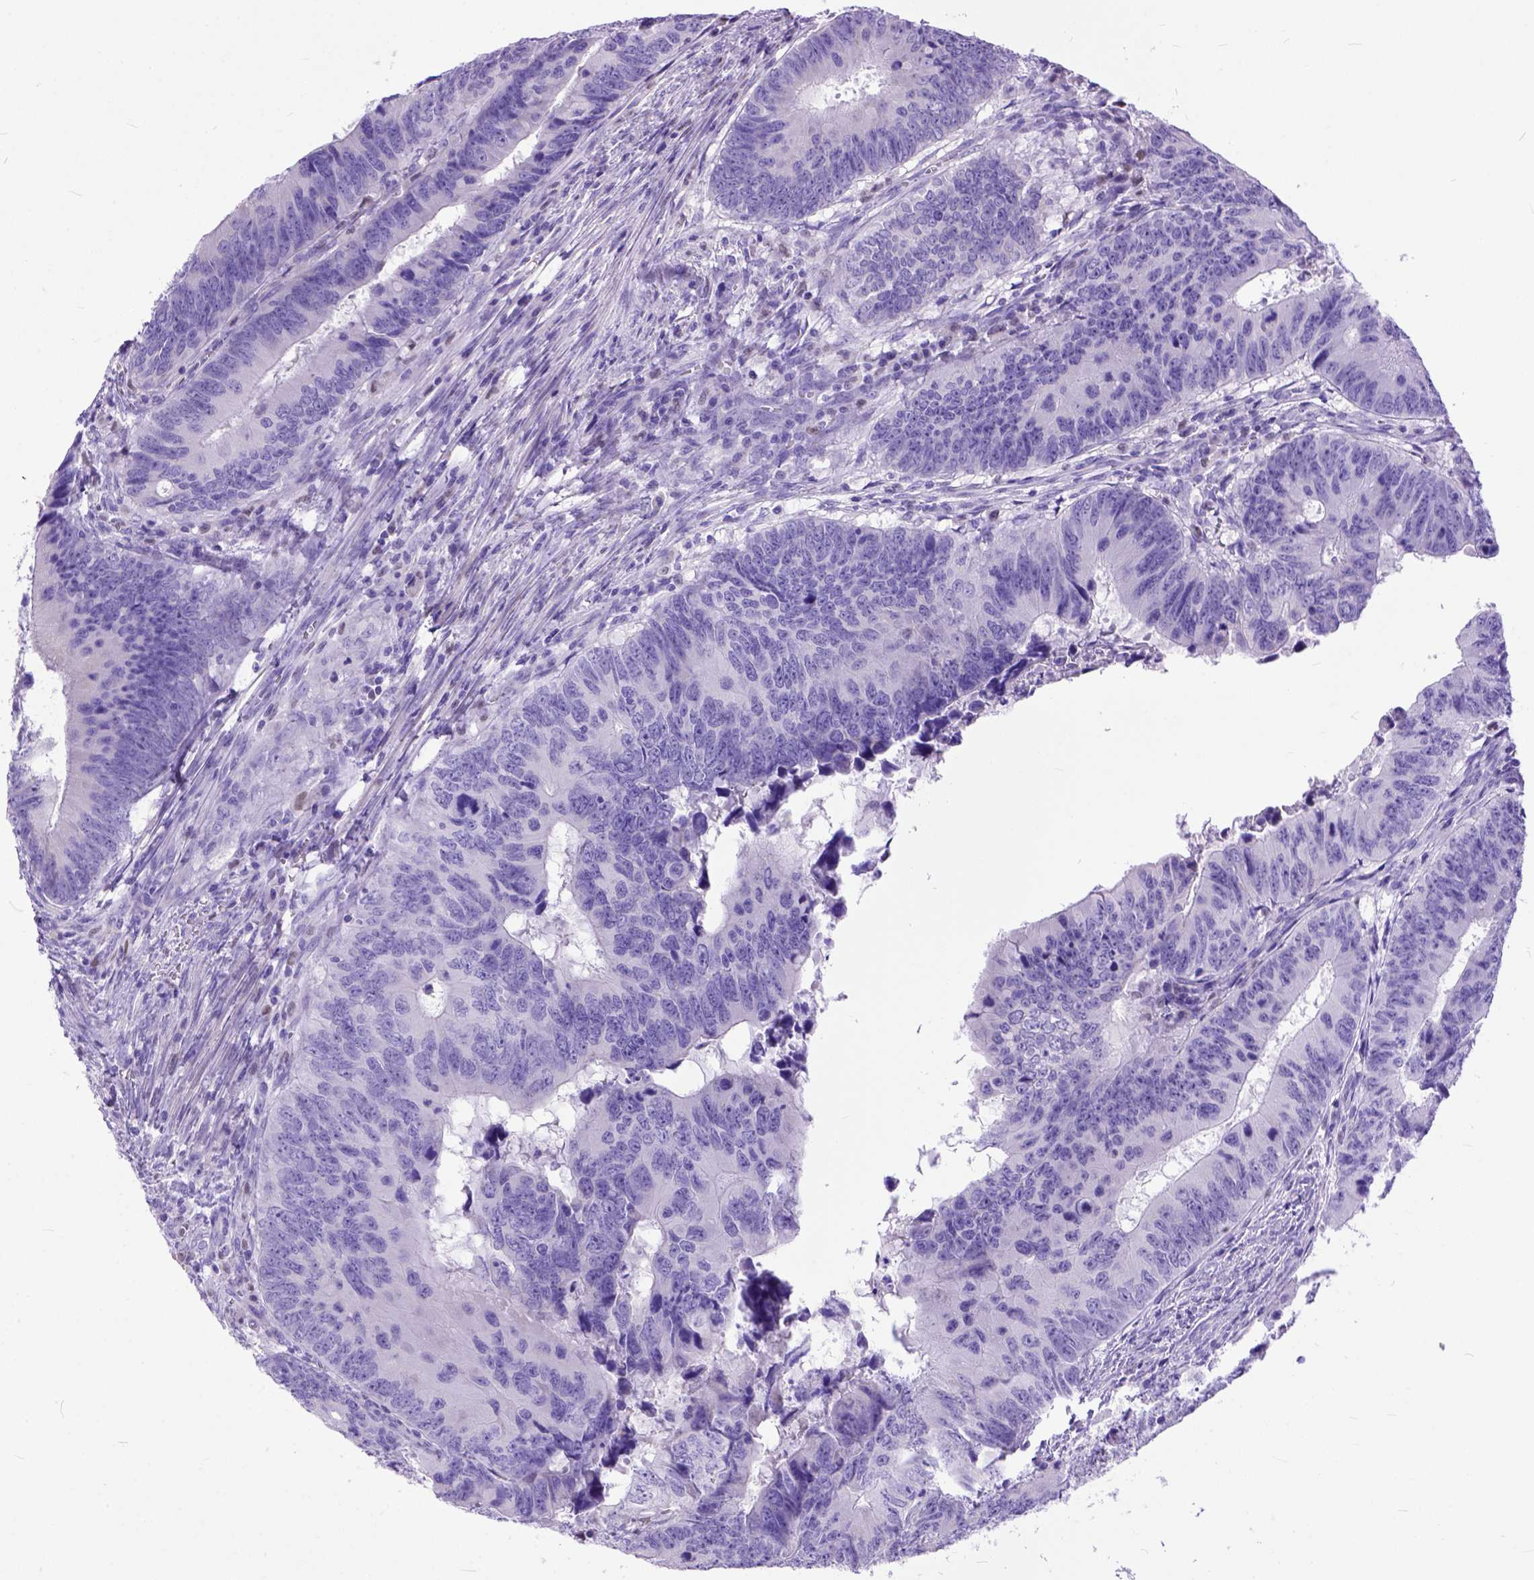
{"staining": {"intensity": "negative", "quantity": "none", "location": "none"}, "tissue": "colorectal cancer", "cell_type": "Tumor cells", "image_type": "cancer", "snomed": [{"axis": "morphology", "description": "Adenocarcinoma, NOS"}, {"axis": "topography", "description": "Colon"}], "caption": "Photomicrograph shows no protein expression in tumor cells of adenocarcinoma (colorectal) tissue.", "gene": "CRB1", "patient": {"sex": "female", "age": 82}}